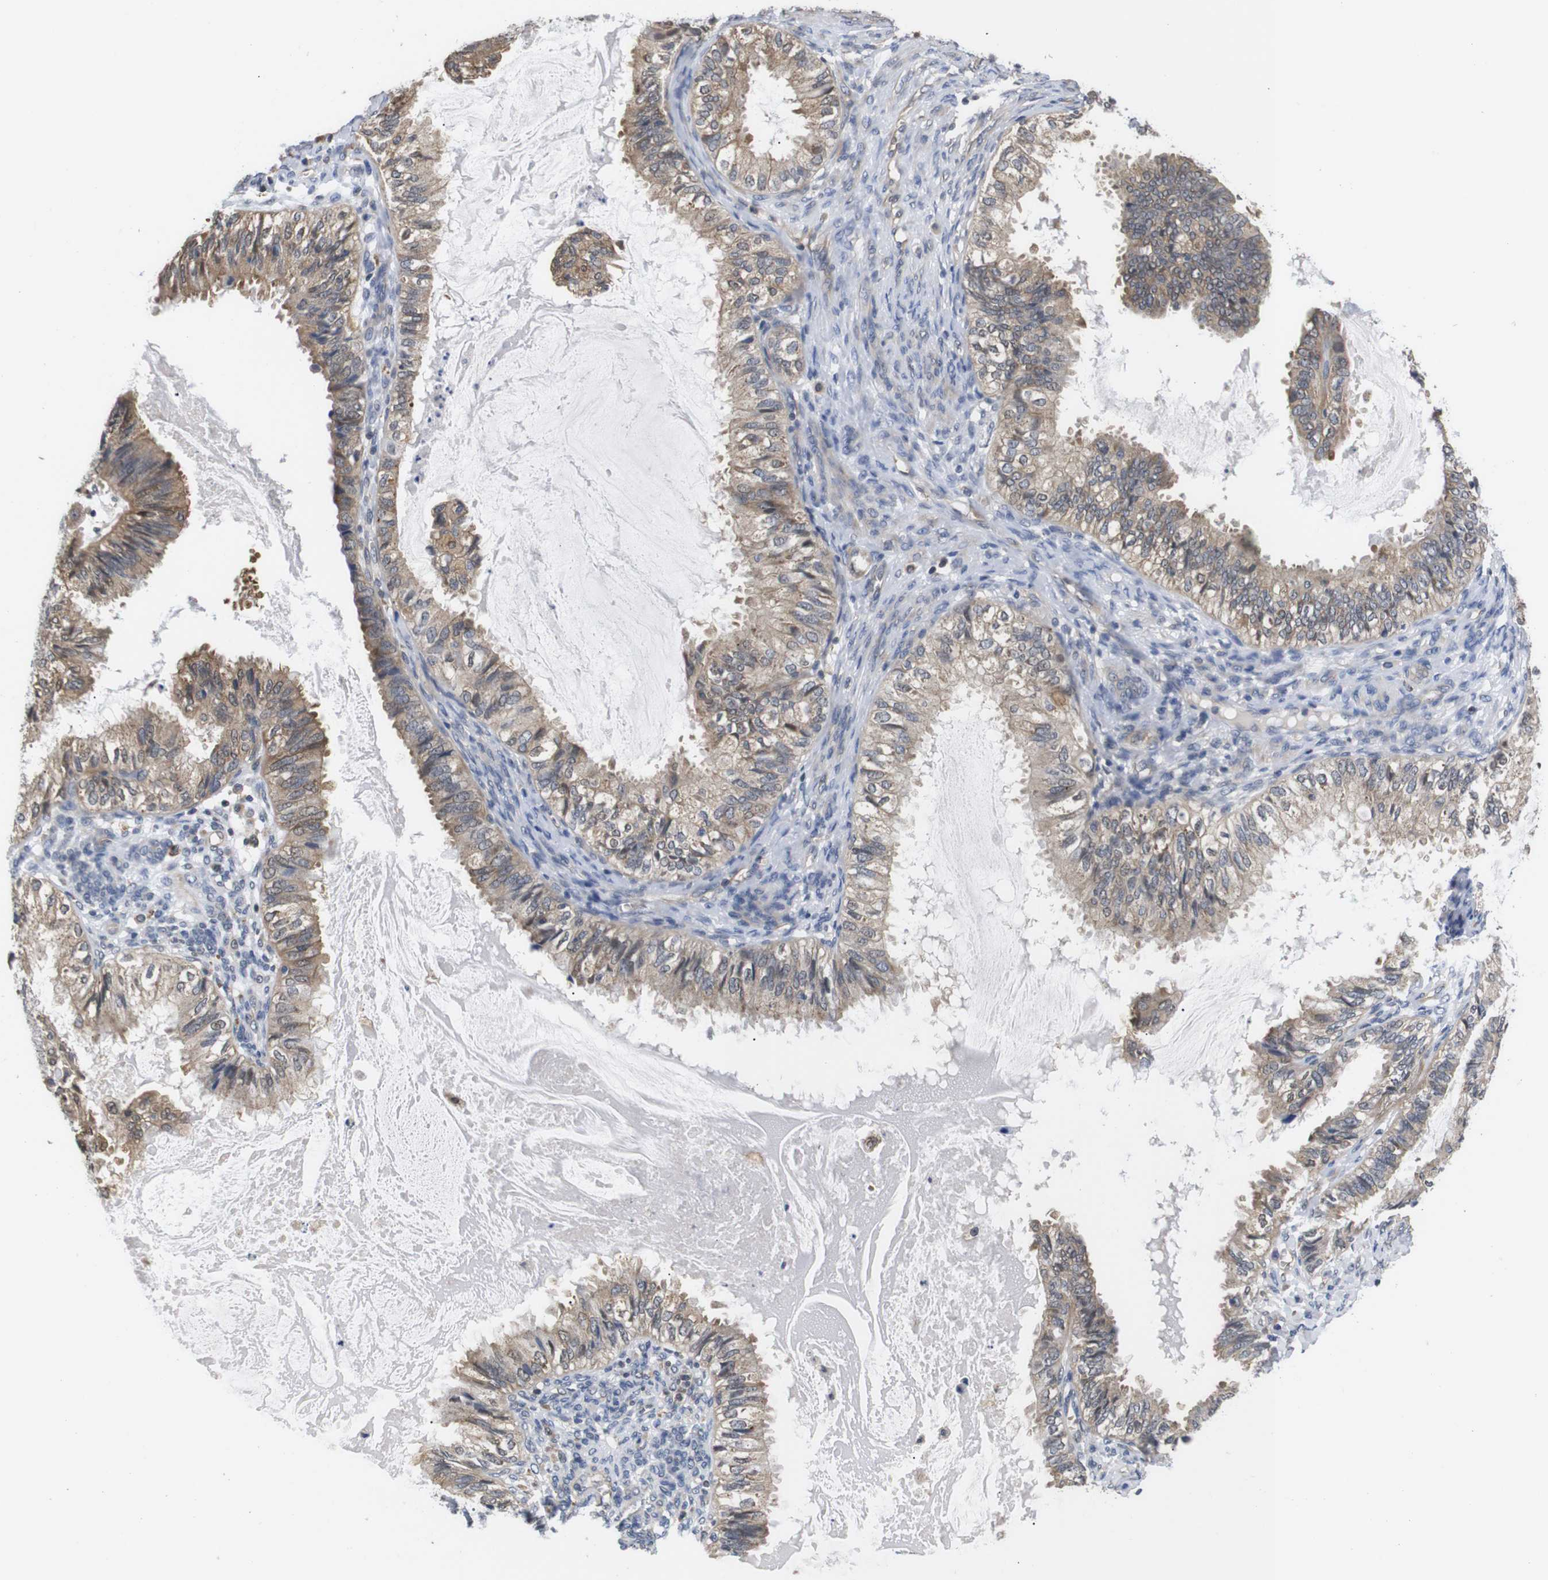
{"staining": {"intensity": "moderate", "quantity": ">75%", "location": "cytoplasmic/membranous"}, "tissue": "cervical cancer", "cell_type": "Tumor cells", "image_type": "cancer", "snomed": [{"axis": "morphology", "description": "Normal tissue, NOS"}, {"axis": "morphology", "description": "Adenocarcinoma, NOS"}, {"axis": "topography", "description": "Cervix"}, {"axis": "topography", "description": "Endometrium"}], "caption": "IHC of cervical cancer shows medium levels of moderate cytoplasmic/membranous expression in approximately >75% of tumor cells. The staining was performed using DAB (3,3'-diaminobenzidine) to visualize the protein expression in brown, while the nuclei were stained in blue with hematoxylin (Magnification: 20x).", "gene": "DDR1", "patient": {"sex": "female", "age": 86}}